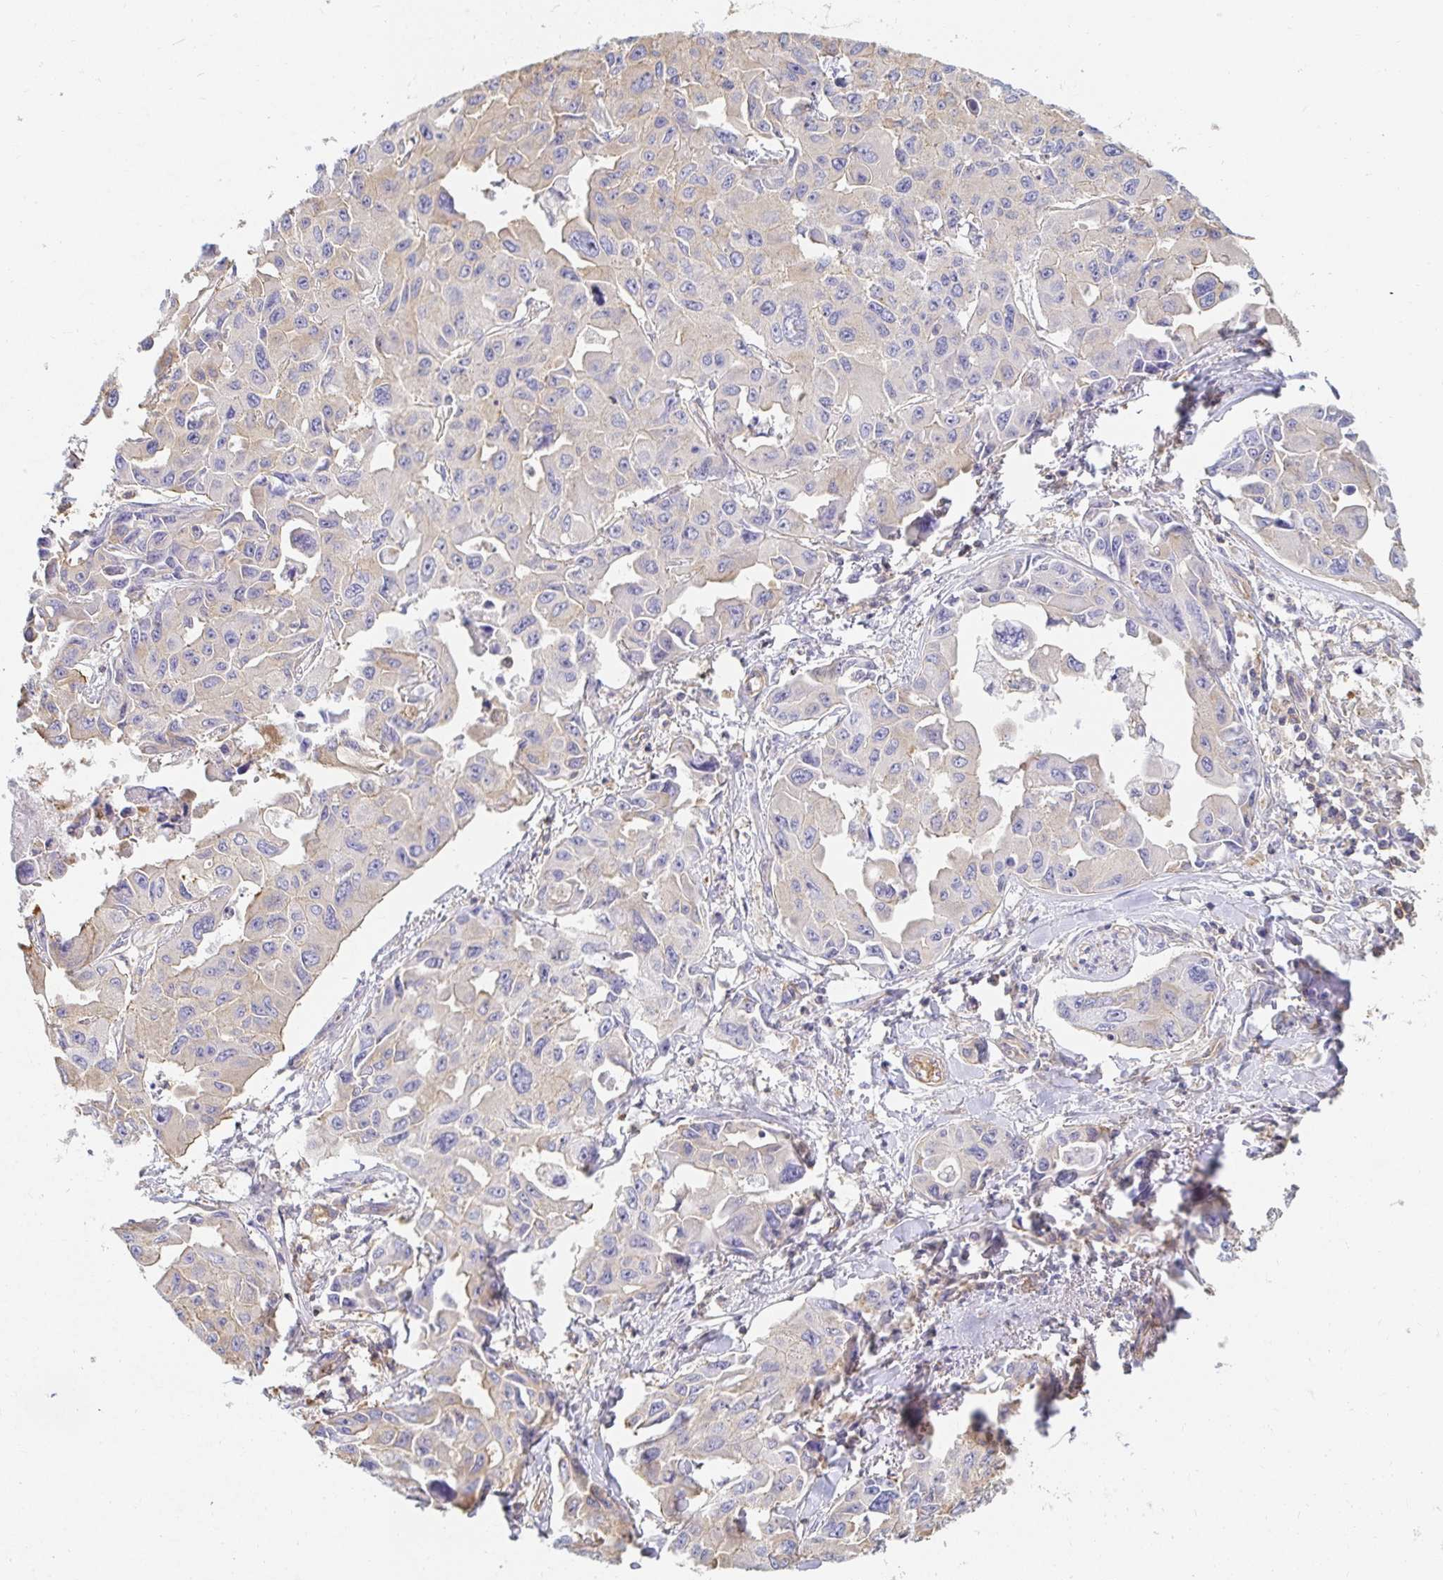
{"staining": {"intensity": "negative", "quantity": "none", "location": "none"}, "tissue": "lung cancer", "cell_type": "Tumor cells", "image_type": "cancer", "snomed": [{"axis": "morphology", "description": "Adenocarcinoma, NOS"}, {"axis": "topography", "description": "Lung"}], "caption": "The IHC histopathology image has no significant expression in tumor cells of lung cancer (adenocarcinoma) tissue.", "gene": "TSPAN19", "patient": {"sex": "male", "age": 64}}